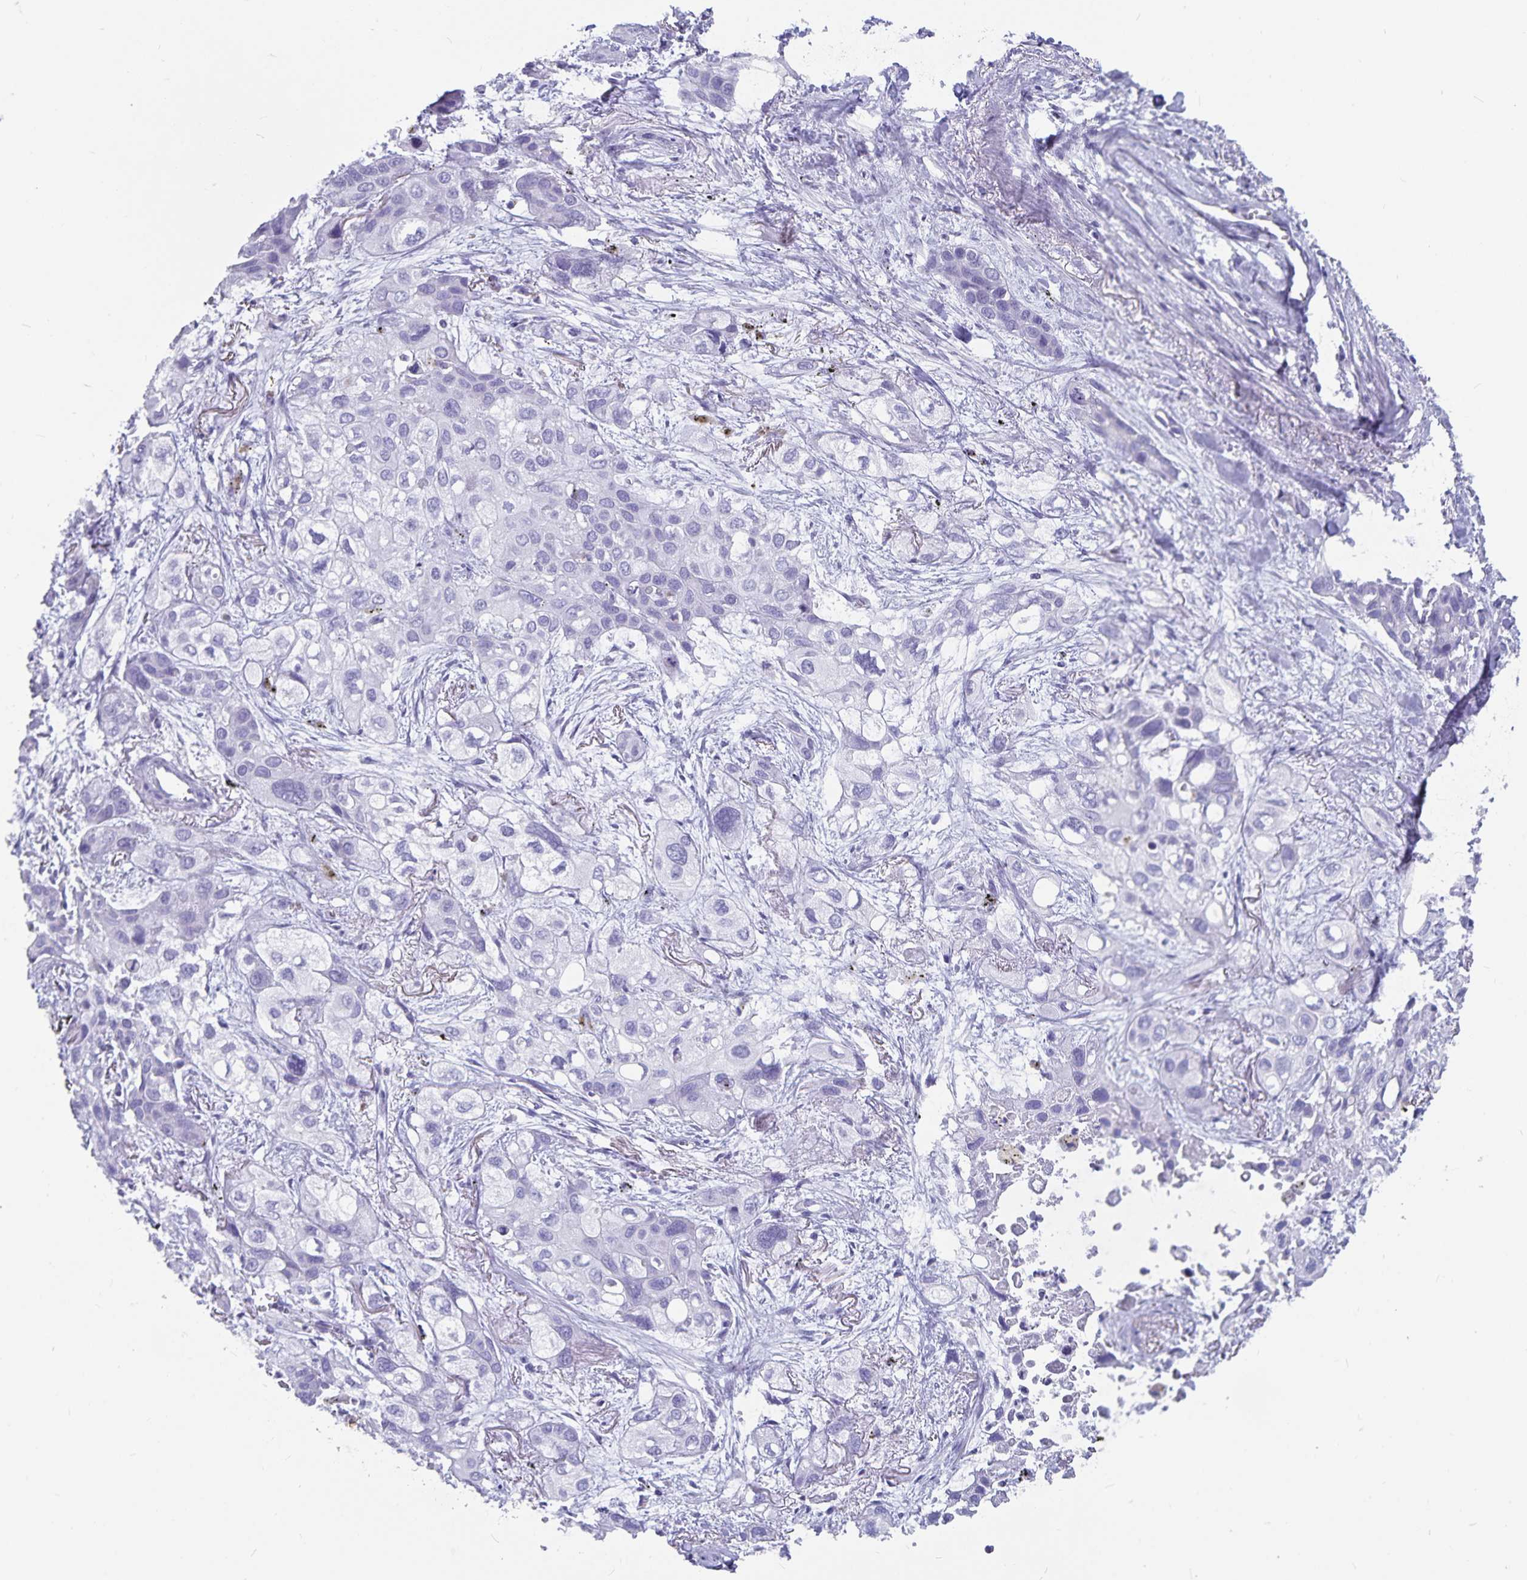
{"staining": {"intensity": "negative", "quantity": "none", "location": "none"}, "tissue": "lung cancer", "cell_type": "Tumor cells", "image_type": "cancer", "snomed": [{"axis": "morphology", "description": "Squamous cell carcinoma, NOS"}, {"axis": "morphology", "description": "Squamous cell carcinoma, metastatic, NOS"}, {"axis": "topography", "description": "Lung"}], "caption": "Immunohistochemistry (IHC) image of neoplastic tissue: human lung cancer (squamous cell carcinoma) stained with DAB (3,3'-diaminobenzidine) exhibits no significant protein expression in tumor cells.", "gene": "PLAC1", "patient": {"sex": "male", "age": 59}}